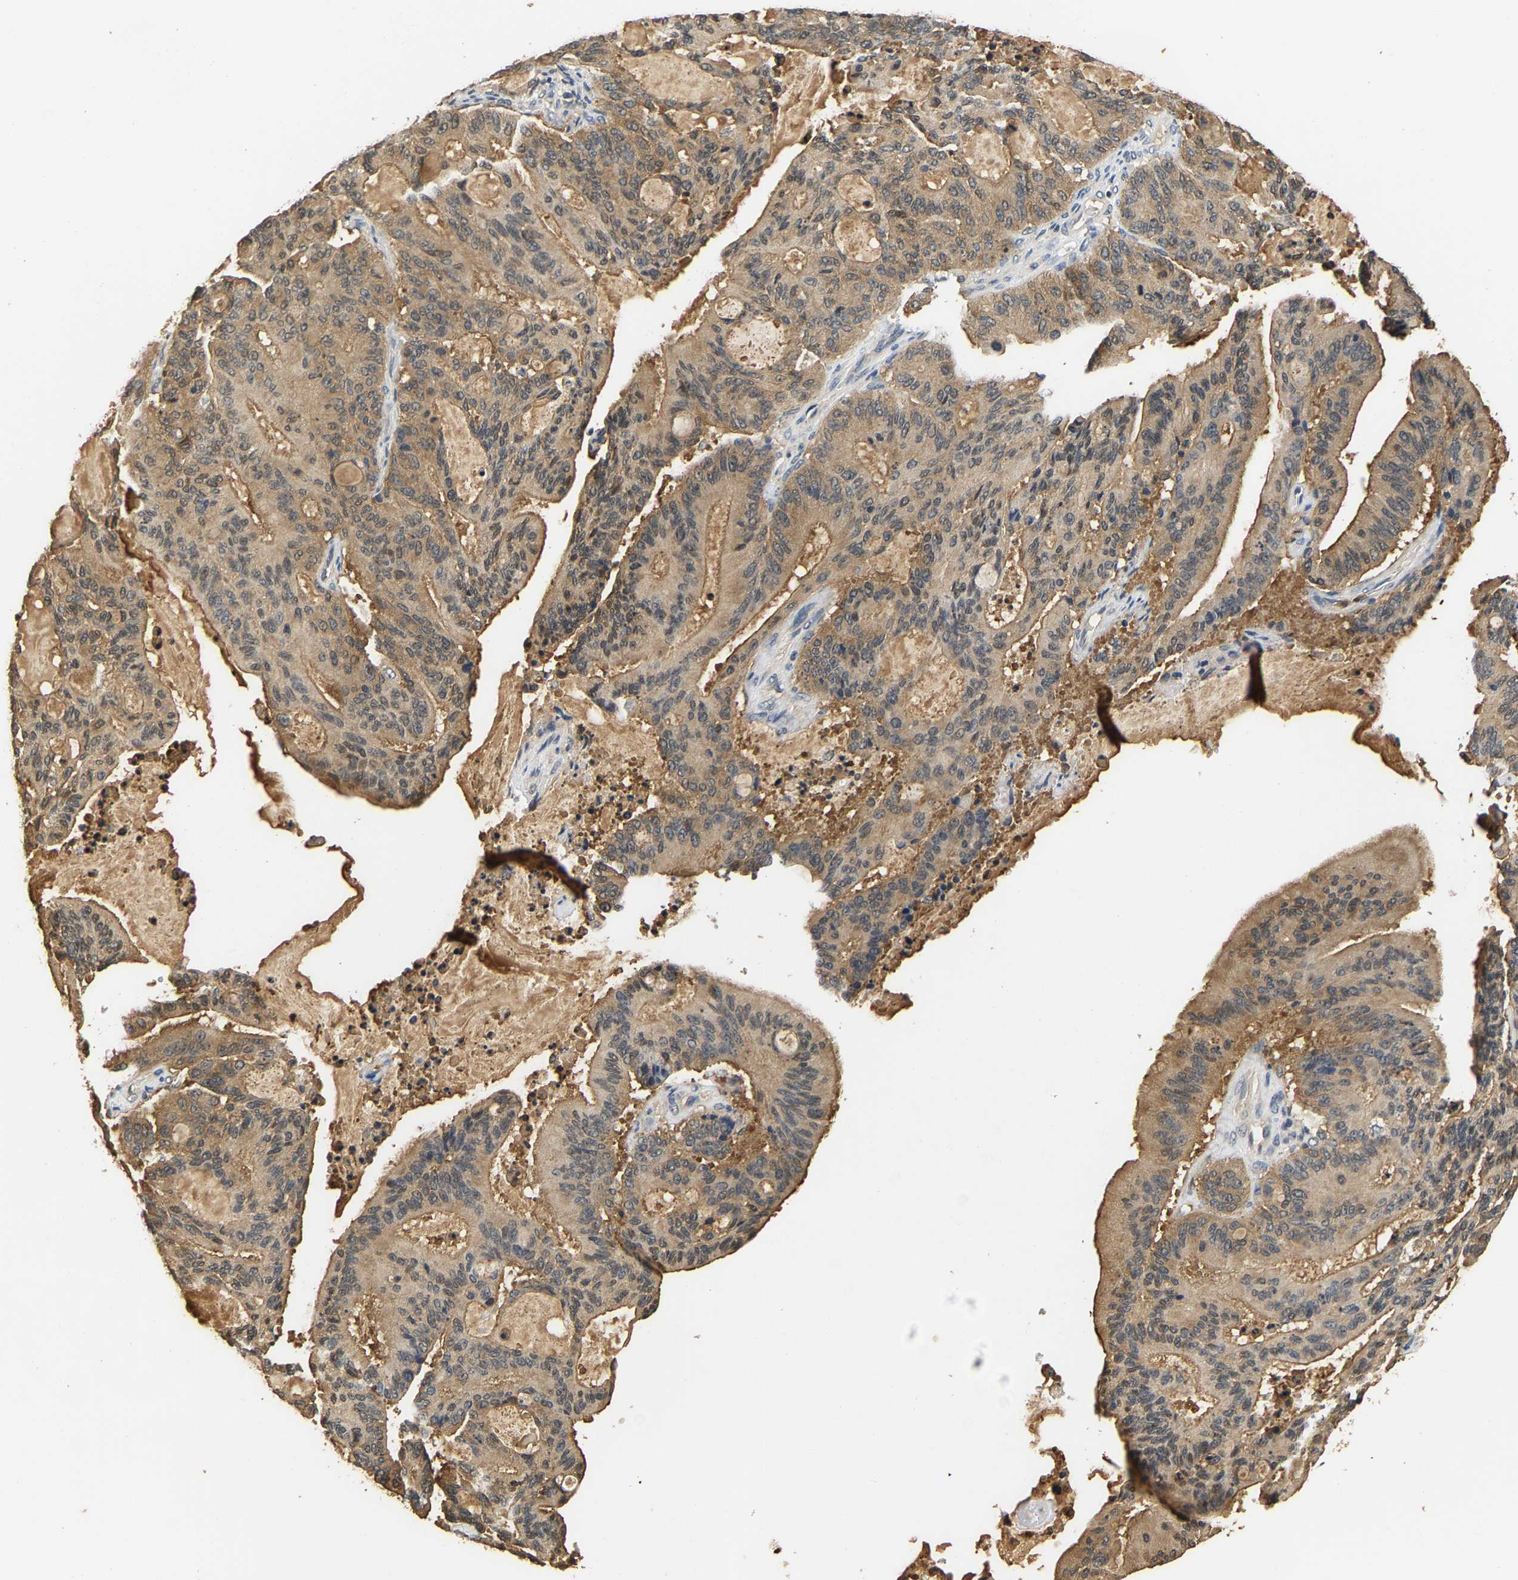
{"staining": {"intensity": "weak", "quantity": ">75%", "location": "cytoplasmic/membranous"}, "tissue": "liver cancer", "cell_type": "Tumor cells", "image_type": "cancer", "snomed": [{"axis": "morphology", "description": "Cholangiocarcinoma"}, {"axis": "topography", "description": "Liver"}], "caption": "Immunohistochemistry micrograph of neoplastic tissue: cholangiocarcinoma (liver) stained using IHC reveals low levels of weak protein expression localized specifically in the cytoplasmic/membranous of tumor cells, appearing as a cytoplasmic/membranous brown color.", "gene": "GPI", "patient": {"sex": "female", "age": 73}}